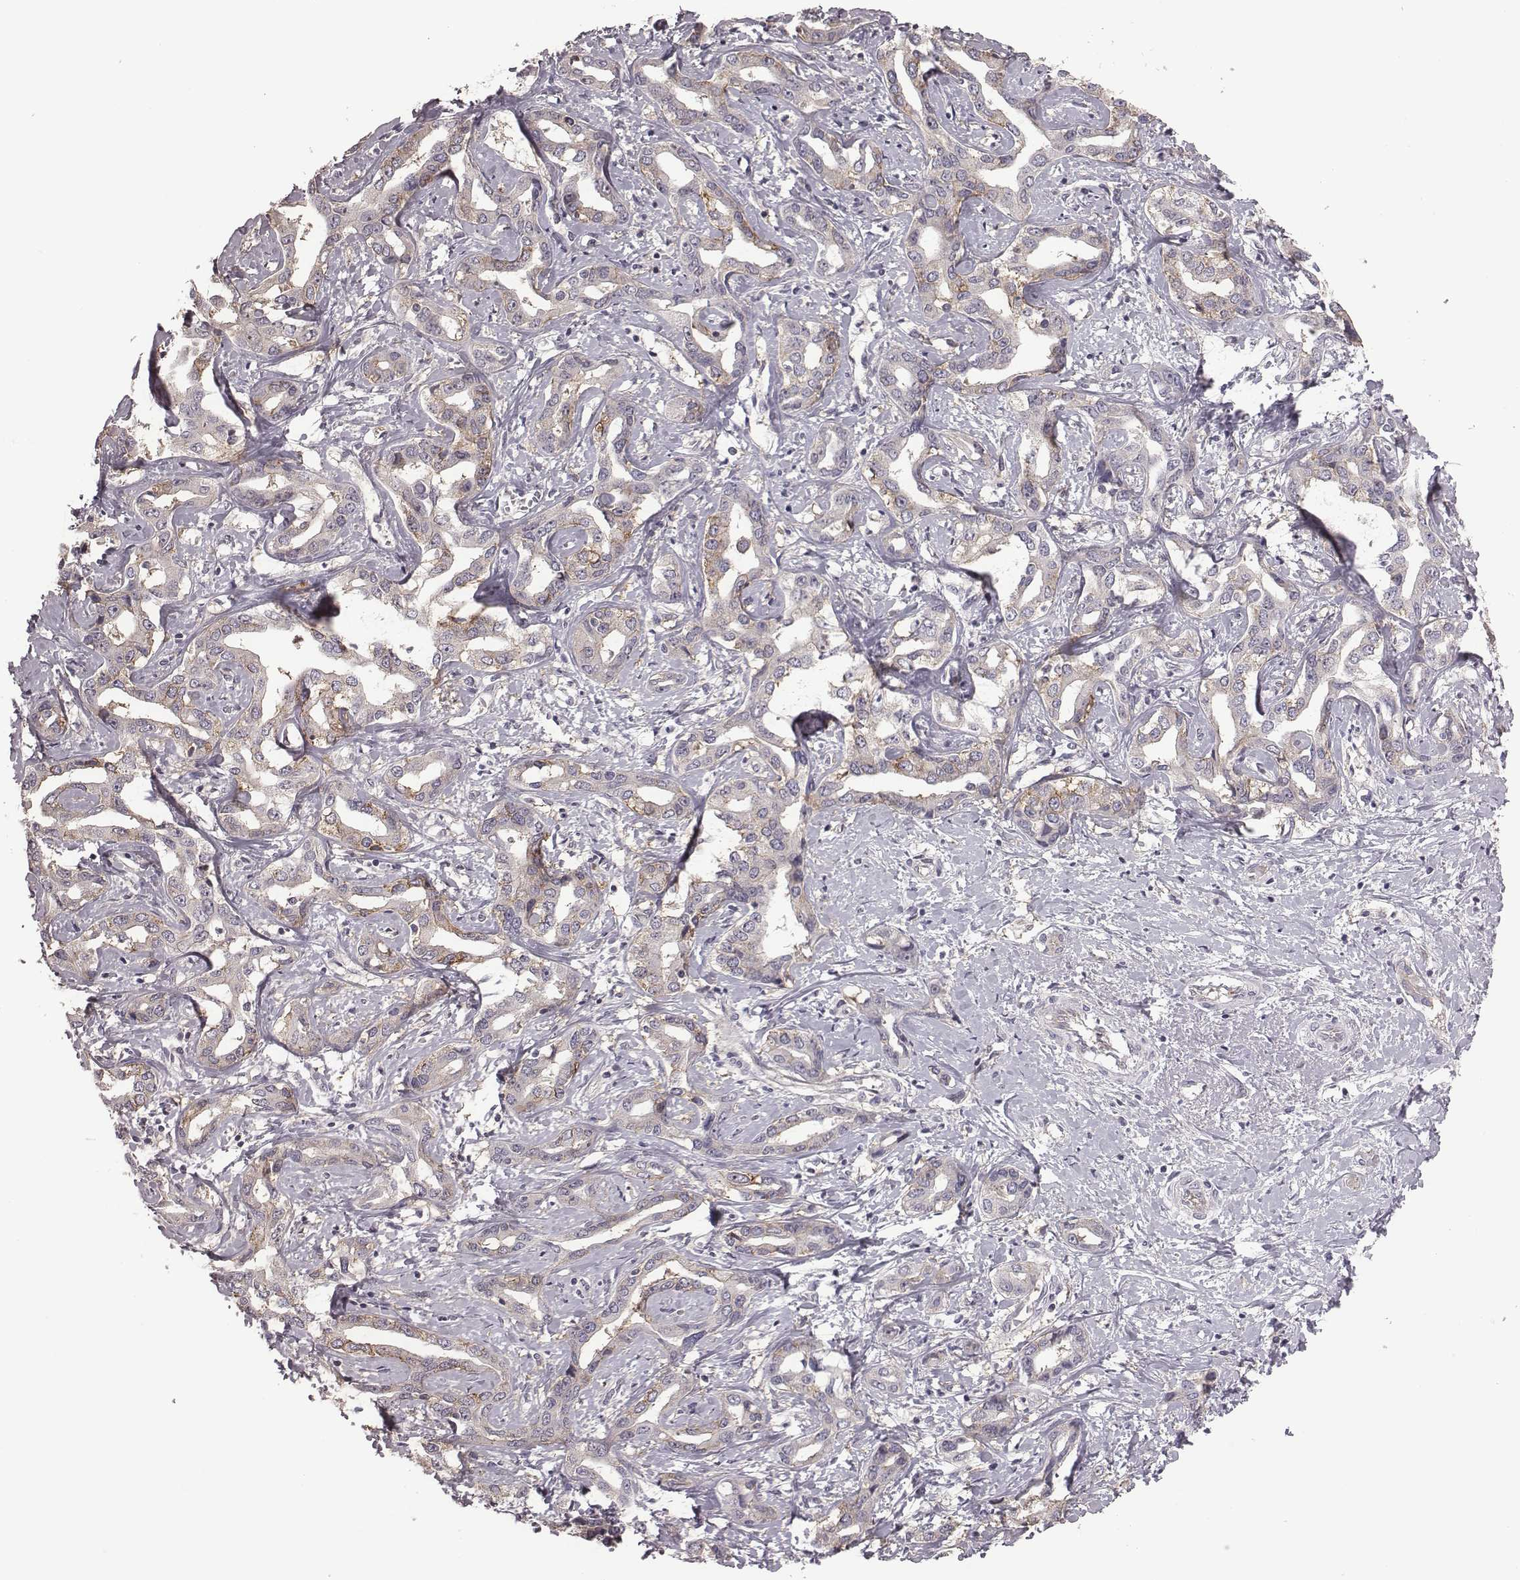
{"staining": {"intensity": "moderate", "quantity": "25%-75%", "location": "cytoplasmic/membranous"}, "tissue": "liver cancer", "cell_type": "Tumor cells", "image_type": "cancer", "snomed": [{"axis": "morphology", "description": "Cholangiocarcinoma"}, {"axis": "topography", "description": "Liver"}], "caption": "Liver cholangiocarcinoma stained with DAB (3,3'-diaminobenzidine) IHC shows medium levels of moderate cytoplasmic/membranous positivity in approximately 25%-75% of tumor cells.", "gene": "BICDL1", "patient": {"sex": "male", "age": 59}}